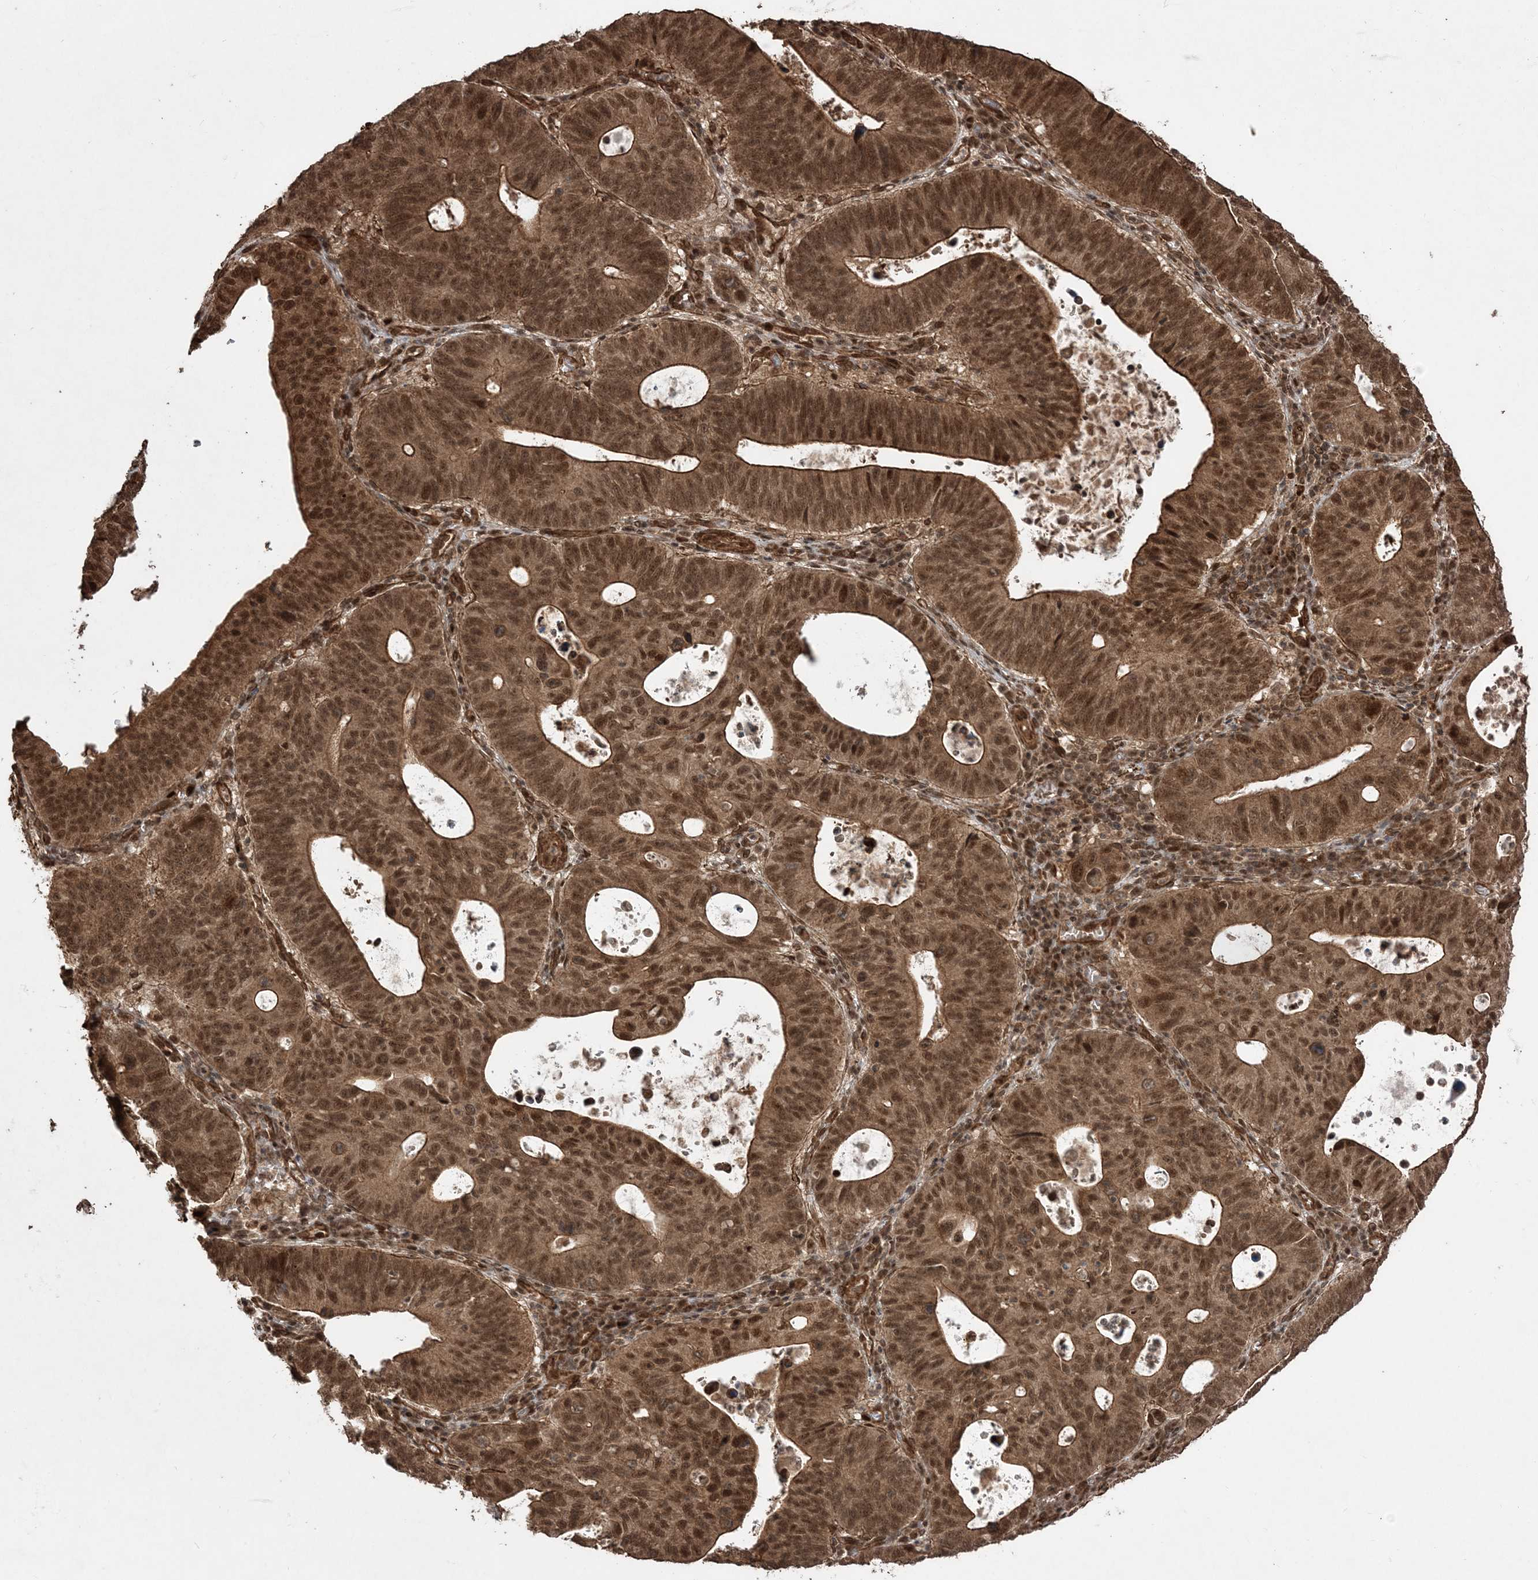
{"staining": {"intensity": "strong", "quantity": ">75%", "location": "cytoplasmic/membranous,nuclear"}, "tissue": "stomach cancer", "cell_type": "Tumor cells", "image_type": "cancer", "snomed": [{"axis": "morphology", "description": "Adenocarcinoma, NOS"}, {"axis": "topography", "description": "Stomach"}], "caption": "A high-resolution histopathology image shows IHC staining of stomach cancer (adenocarcinoma), which exhibits strong cytoplasmic/membranous and nuclear staining in approximately >75% of tumor cells. (brown staining indicates protein expression, while blue staining denotes nuclei).", "gene": "ETAA1", "patient": {"sex": "male", "age": 59}}